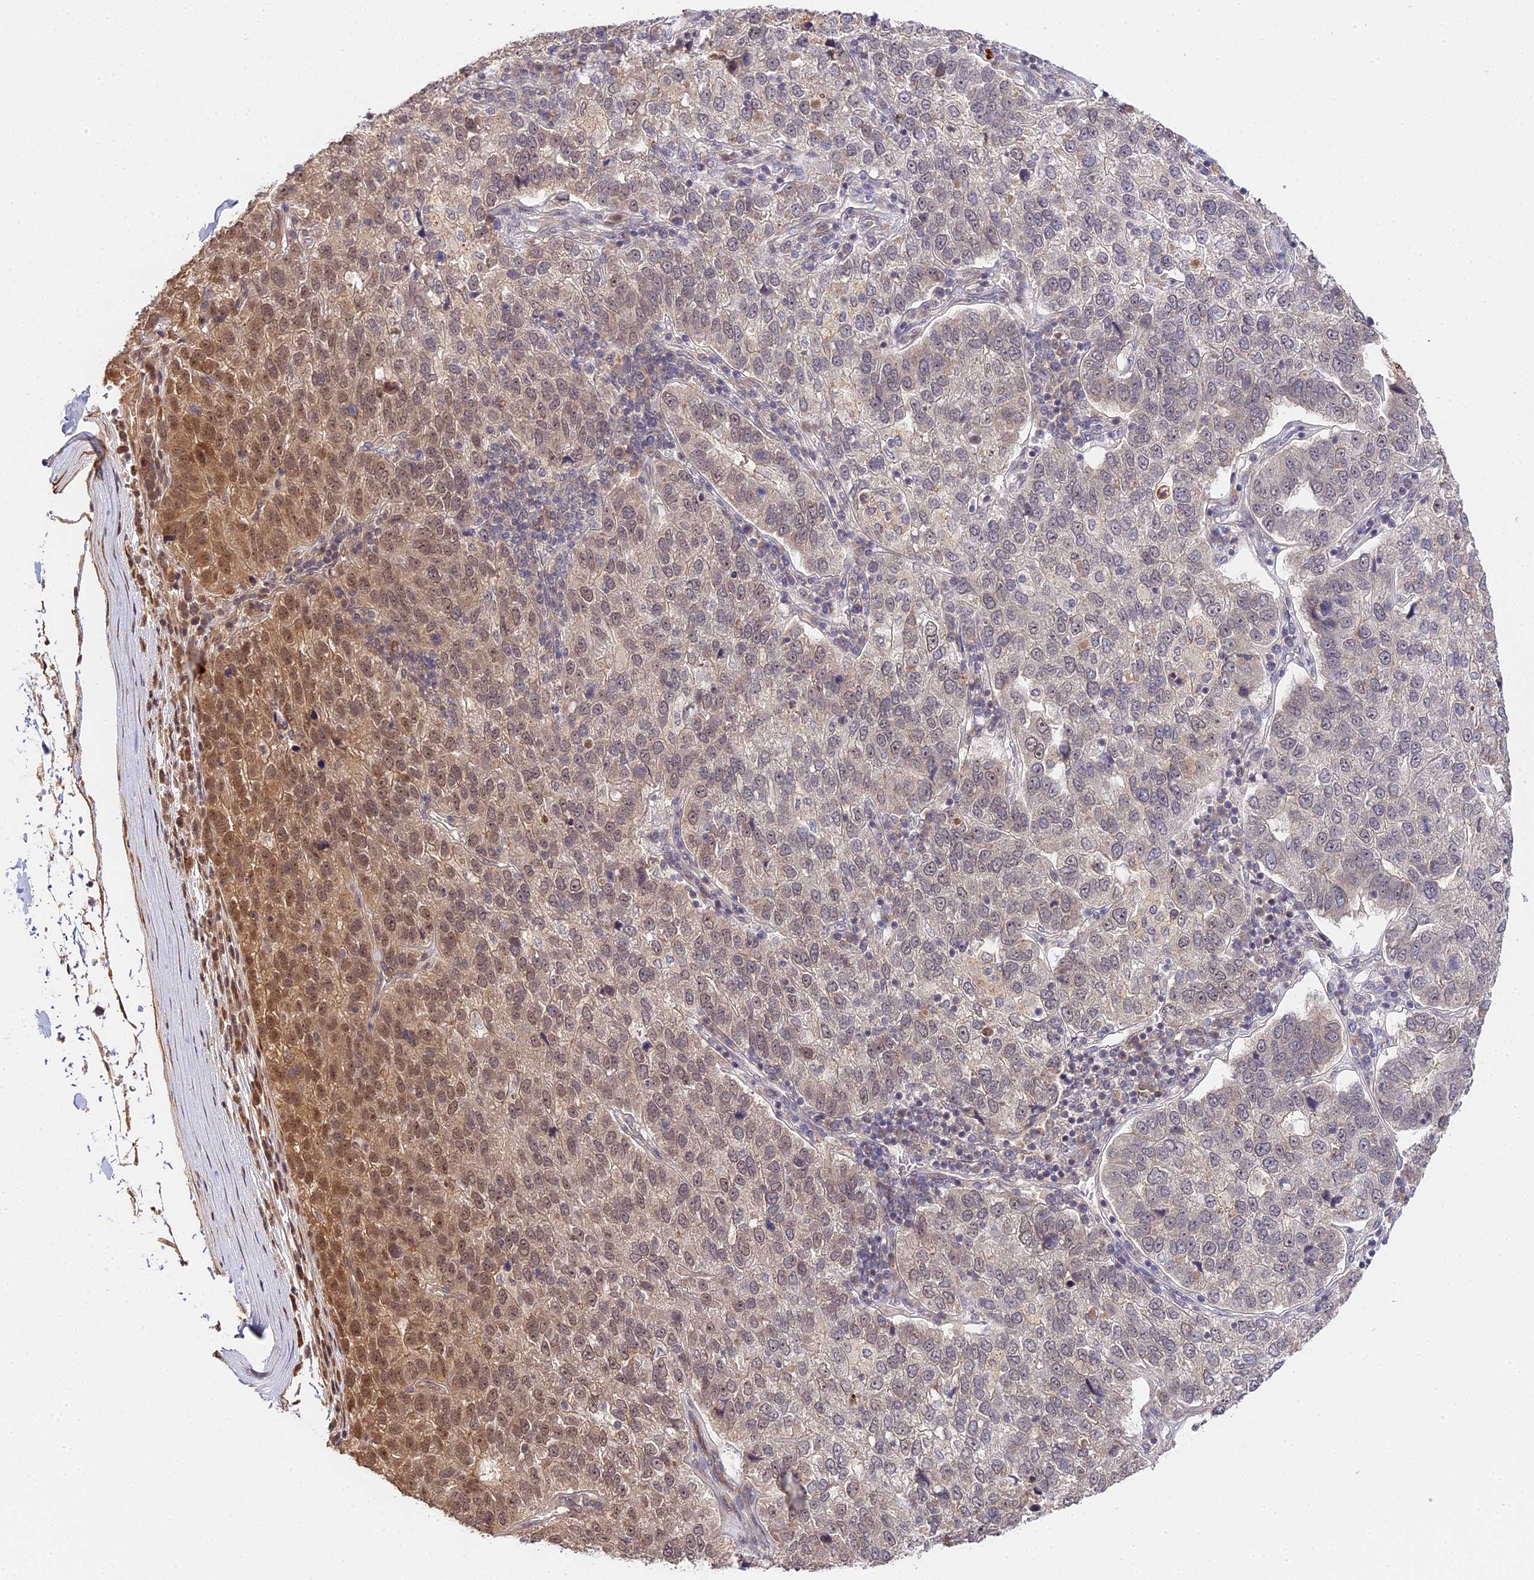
{"staining": {"intensity": "moderate", "quantity": "<25%", "location": "cytoplasmic/membranous,nuclear"}, "tissue": "pancreatic cancer", "cell_type": "Tumor cells", "image_type": "cancer", "snomed": [{"axis": "morphology", "description": "Adenocarcinoma, NOS"}, {"axis": "topography", "description": "Pancreas"}], "caption": "IHC micrograph of neoplastic tissue: pancreatic adenocarcinoma stained using immunohistochemistry demonstrates low levels of moderate protein expression localized specifically in the cytoplasmic/membranous and nuclear of tumor cells, appearing as a cytoplasmic/membranous and nuclear brown color.", "gene": "IMPACT", "patient": {"sex": "female", "age": 61}}